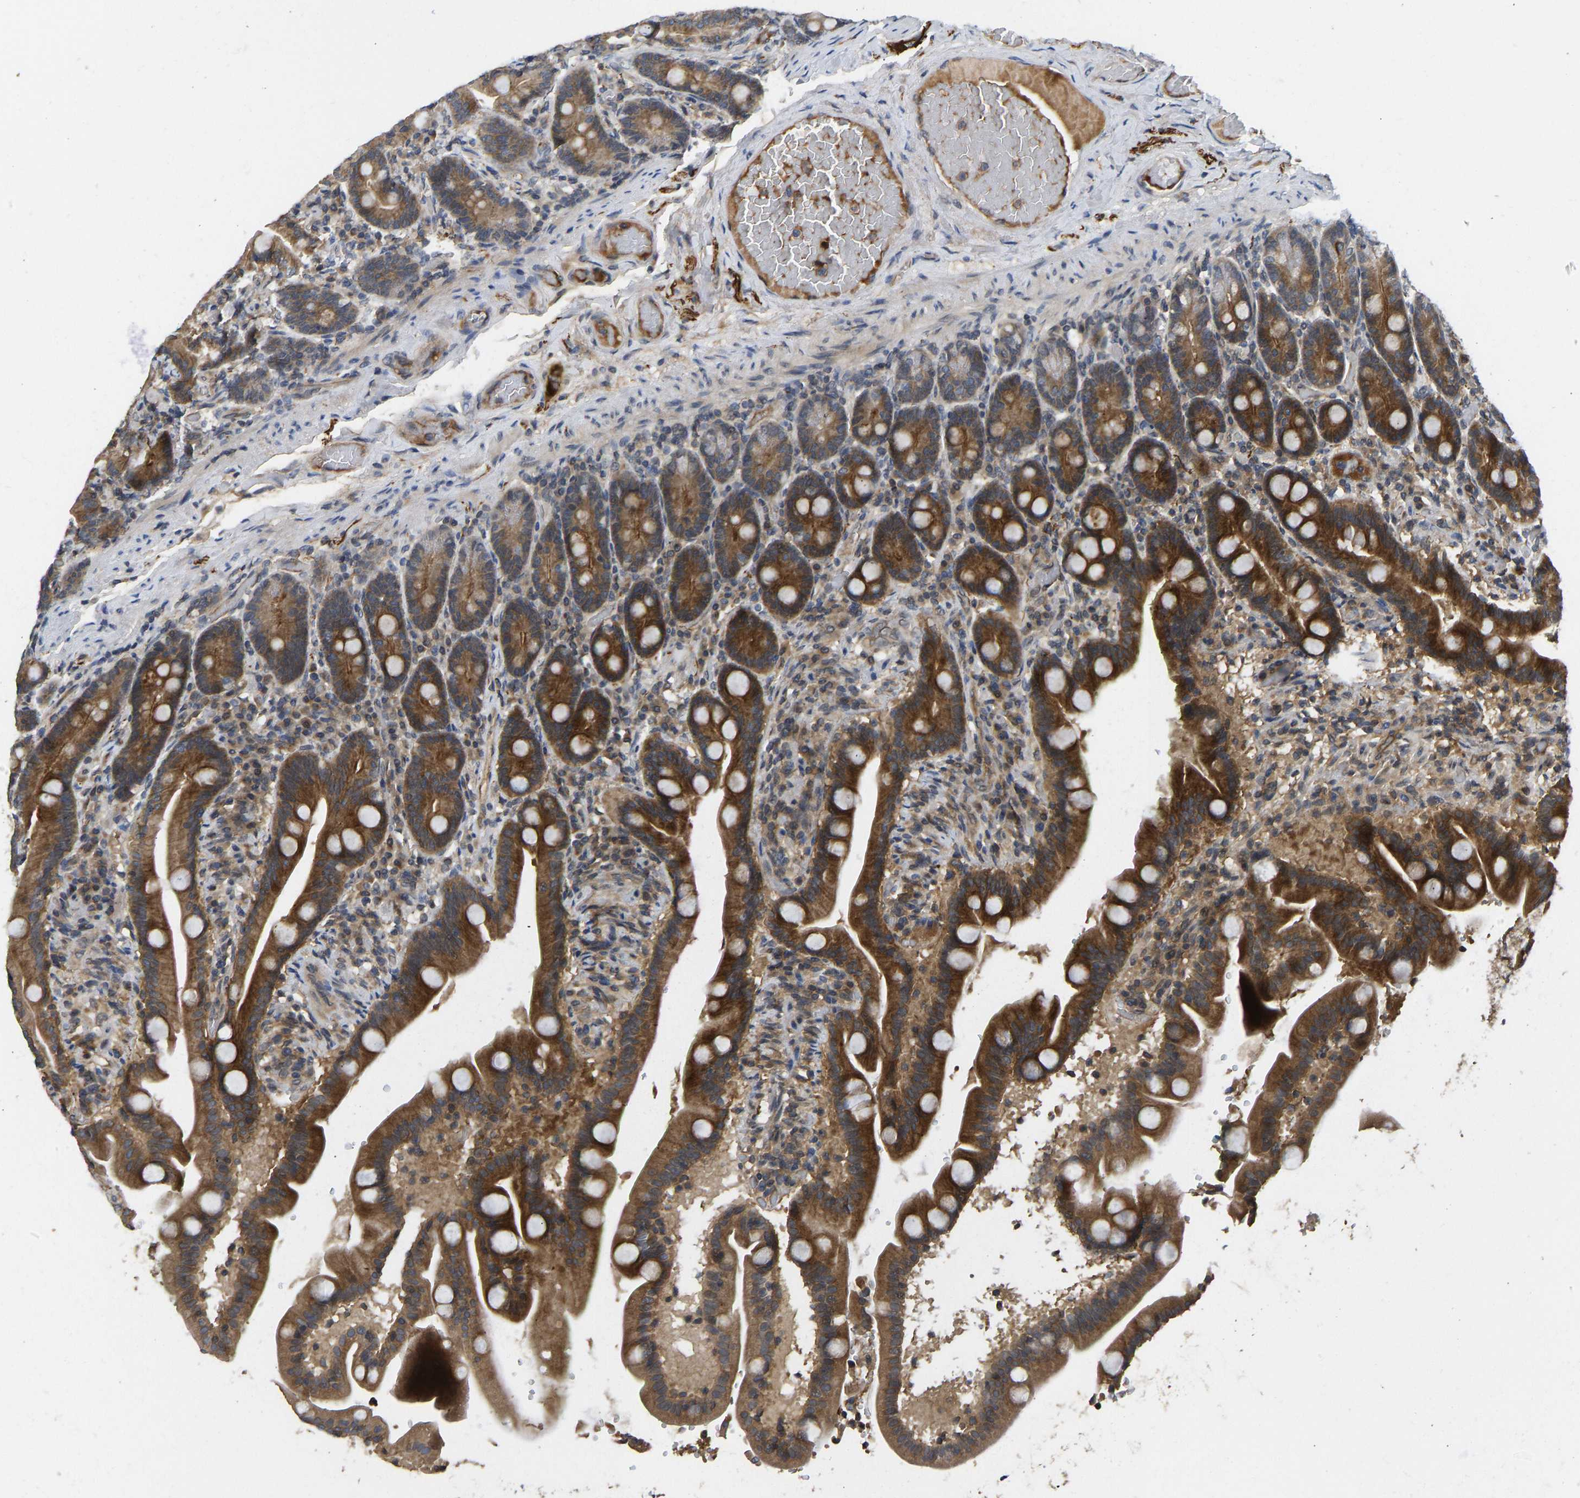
{"staining": {"intensity": "strong", "quantity": ">75%", "location": "cytoplasmic/membranous"}, "tissue": "duodenum", "cell_type": "Glandular cells", "image_type": "normal", "snomed": [{"axis": "morphology", "description": "Normal tissue, NOS"}, {"axis": "topography", "description": "Duodenum"}], "caption": "Protein staining by IHC exhibits strong cytoplasmic/membranous positivity in about >75% of glandular cells in benign duodenum. (brown staining indicates protein expression, while blue staining denotes nuclei).", "gene": "NDRG3", "patient": {"sex": "male", "age": 54}}